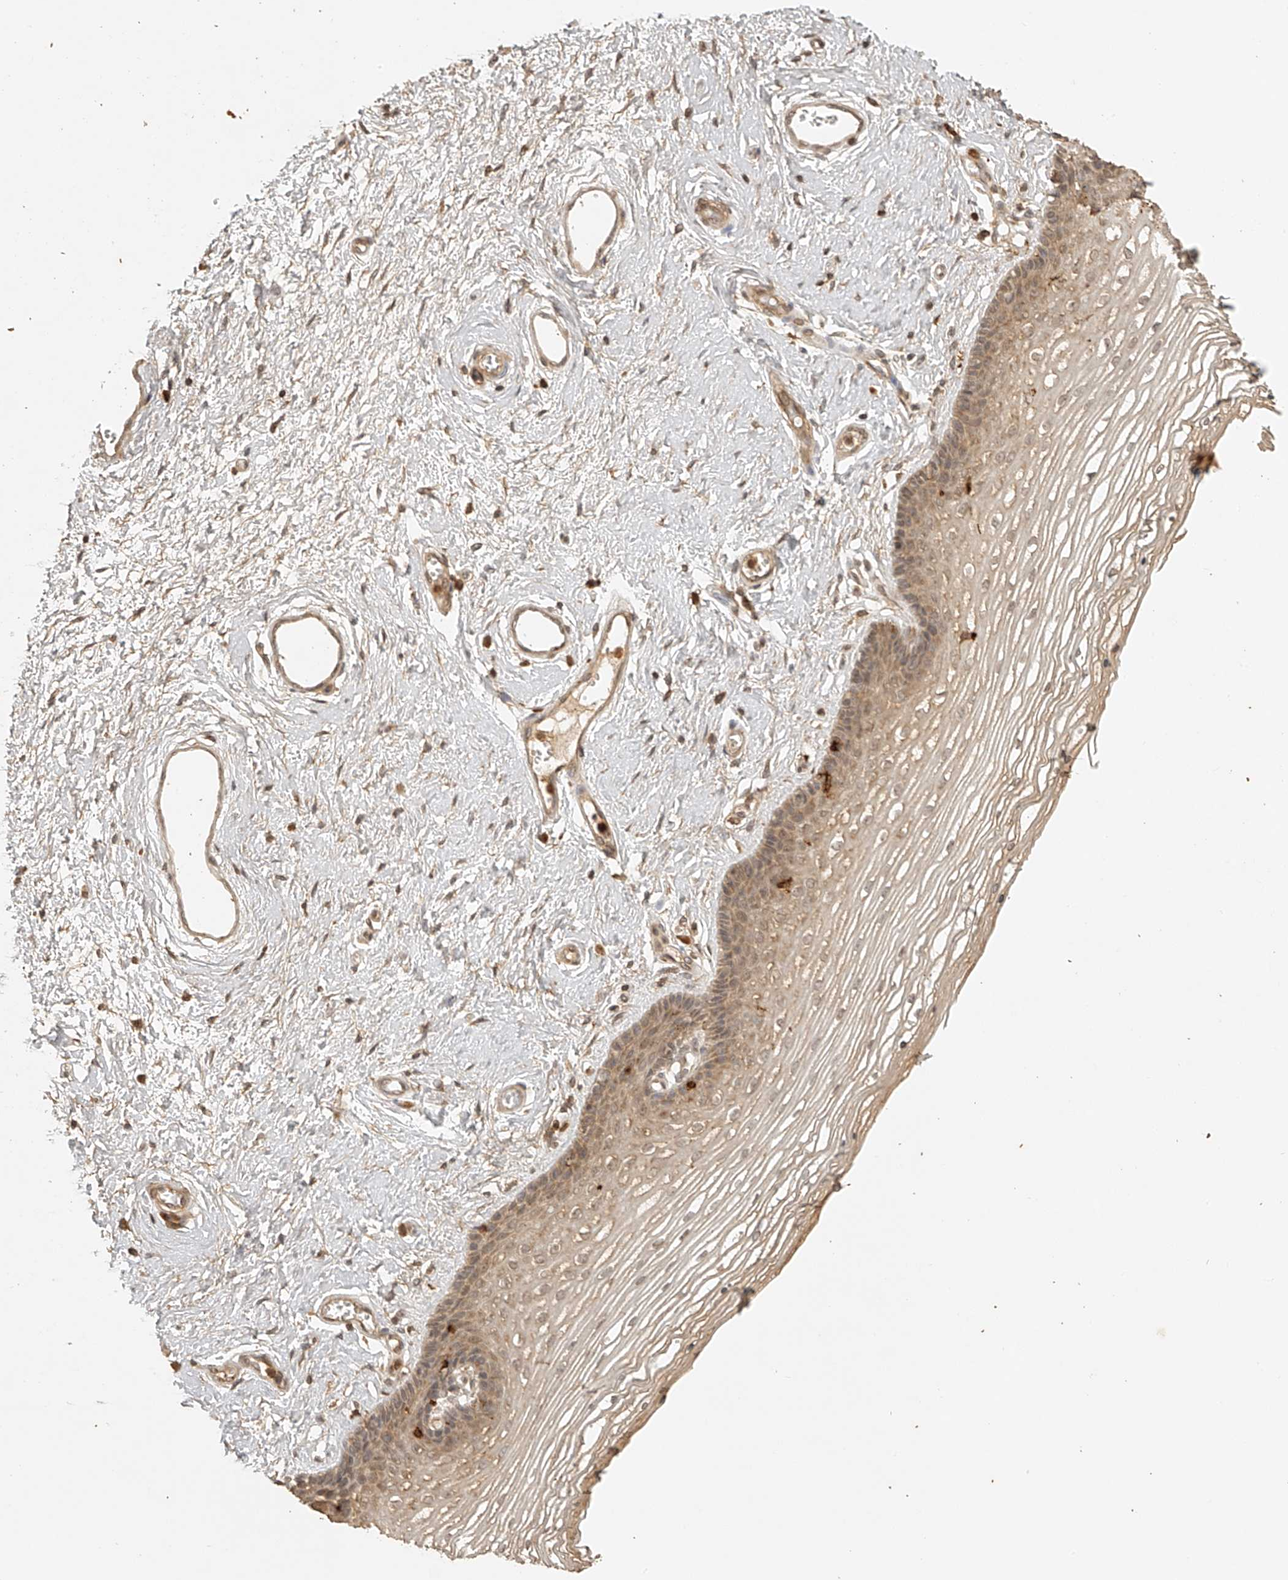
{"staining": {"intensity": "moderate", "quantity": ">75%", "location": "cytoplasmic/membranous"}, "tissue": "vagina", "cell_type": "Squamous epithelial cells", "image_type": "normal", "snomed": [{"axis": "morphology", "description": "Normal tissue, NOS"}, {"axis": "topography", "description": "Vagina"}], "caption": "A high-resolution photomicrograph shows IHC staining of benign vagina, which reveals moderate cytoplasmic/membranous staining in approximately >75% of squamous epithelial cells.", "gene": "BCL2L11", "patient": {"sex": "female", "age": 46}}